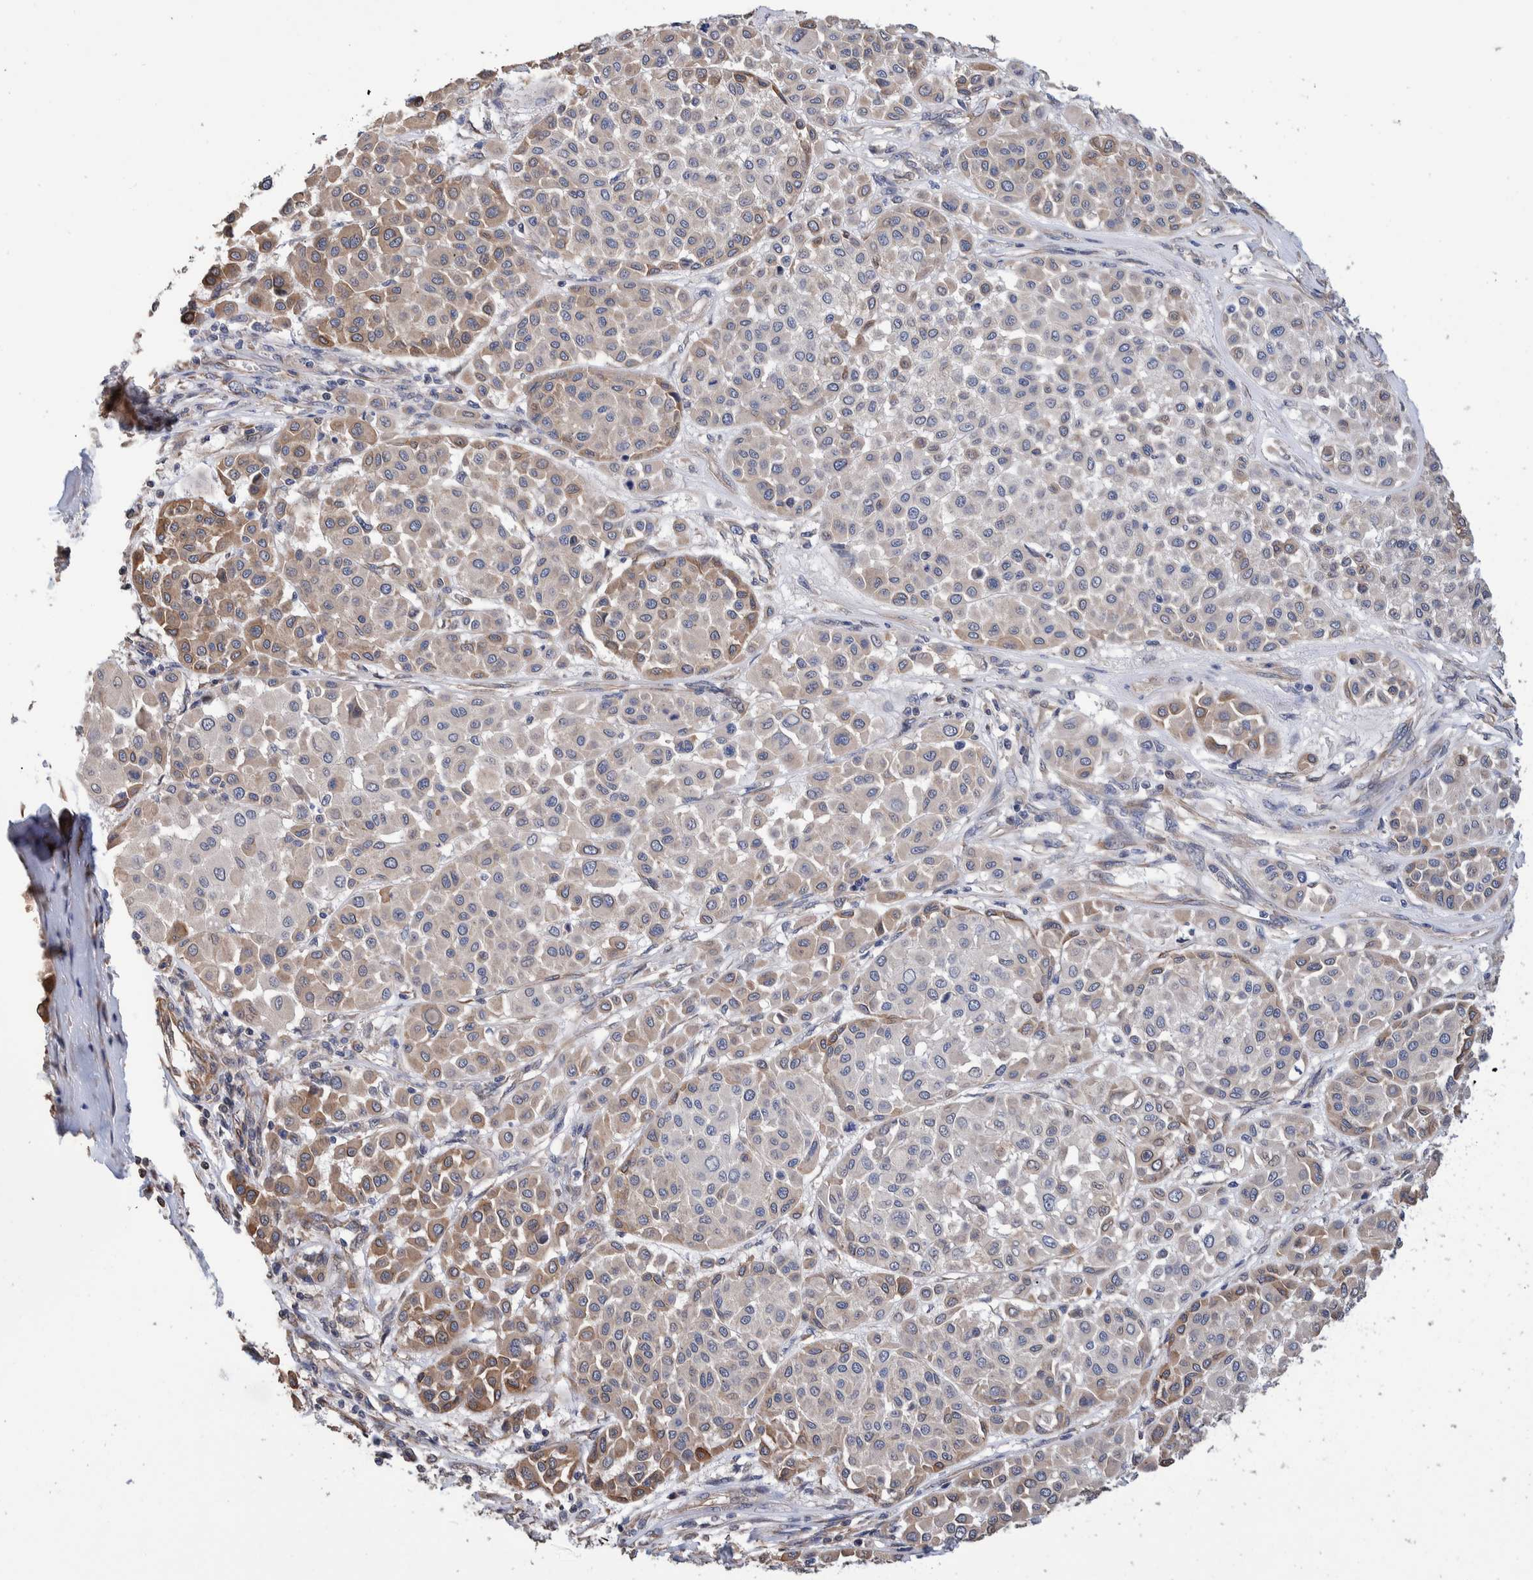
{"staining": {"intensity": "moderate", "quantity": "<25%", "location": "cytoplasmic/membranous"}, "tissue": "melanoma", "cell_type": "Tumor cells", "image_type": "cancer", "snomed": [{"axis": "morphology", "description": "Malignant melanoma, Metastatic site"}, {"axis": "topography", "description": "Soft tissue"}], "caption": "Moderate cytoplasmic/membranous protein positivity is present in about <25% of tumor cells in malignant melanoma (metastatic site).", "gene": "SLC45A4", "patient": {"sex": "male", "age": 41}}